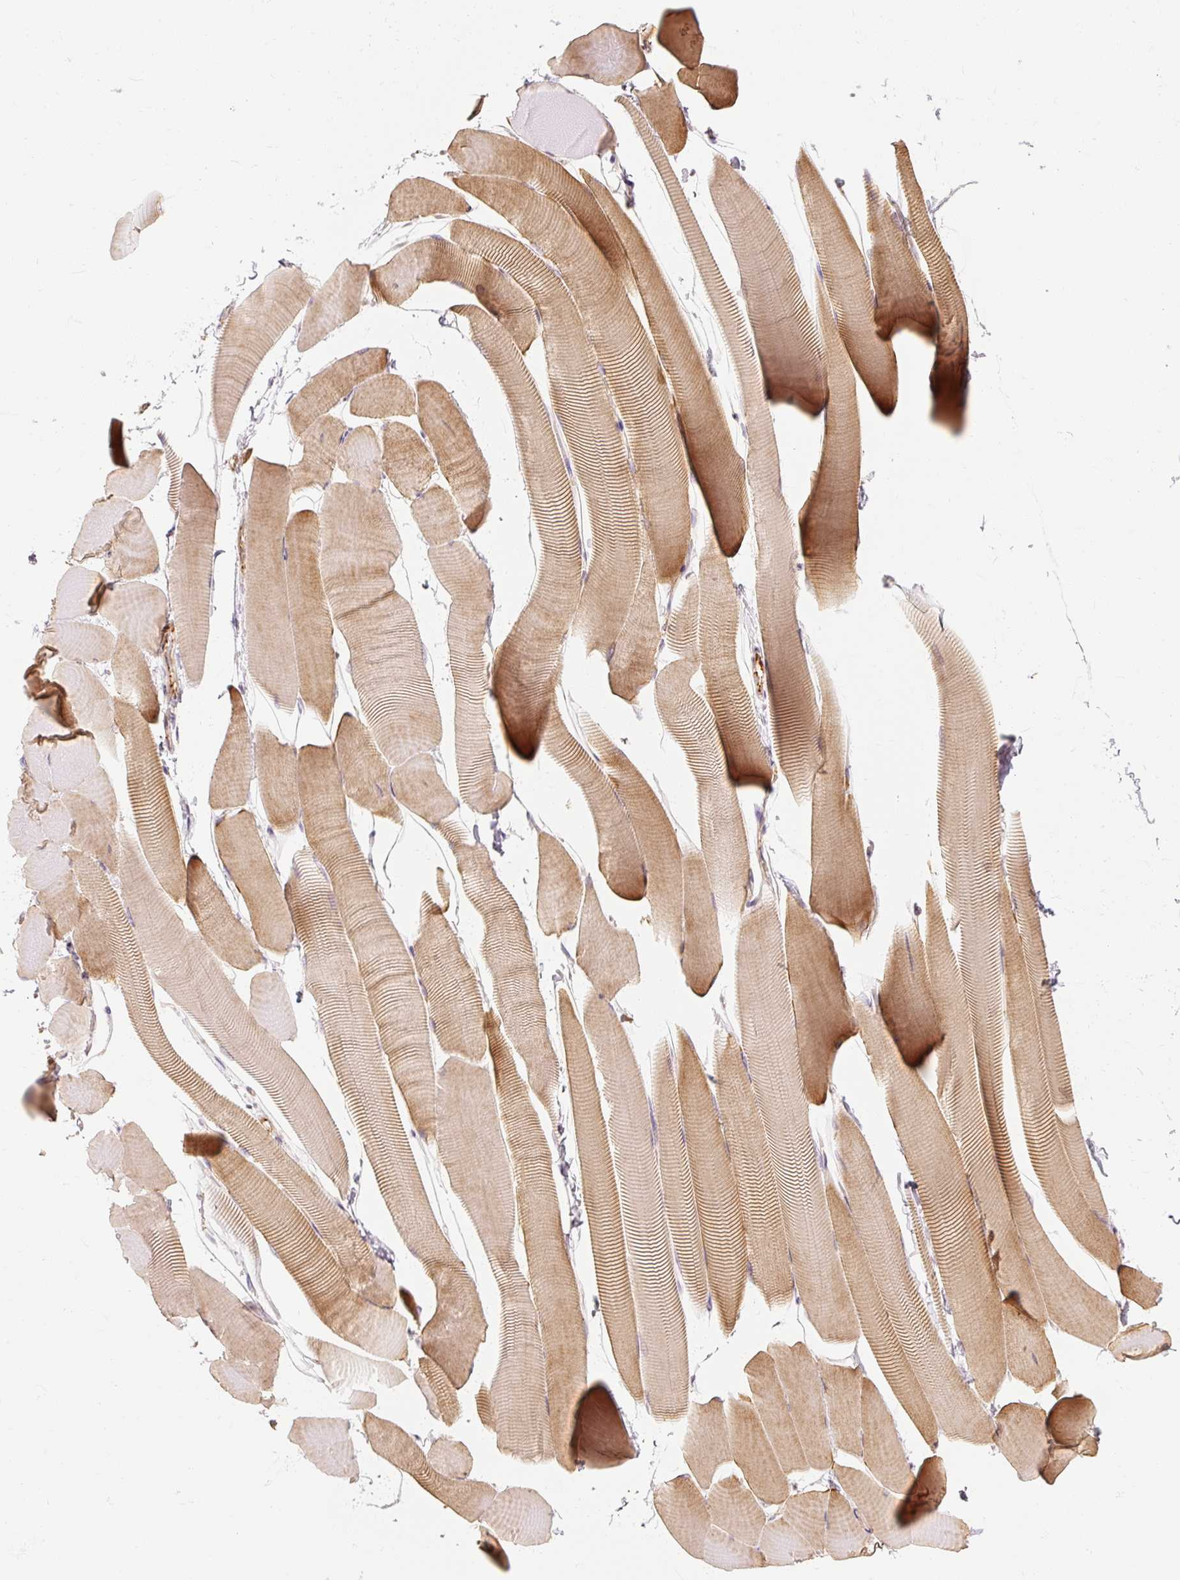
{"staining": {"intensity": "moderate", "quantity": "25%-75%", "location": "cytoplasmic/membranous"}, "tissue": "skeletal muscle", "cell_type": "Myocytes", "image_type": "normal", "snomed": [{"axis": "morphology", "description": "Normal tissue, NOS"}, {"axis": "topography", "description": "Skeletal muscle"}], "caption": "A brown stain shows moderate cytoplasmic/membranous staining of a protein in myocytes of unremarkable skeletal muscle.", "gene": "RB1CC1", "patient": {"sex": "male", "age": 25}}